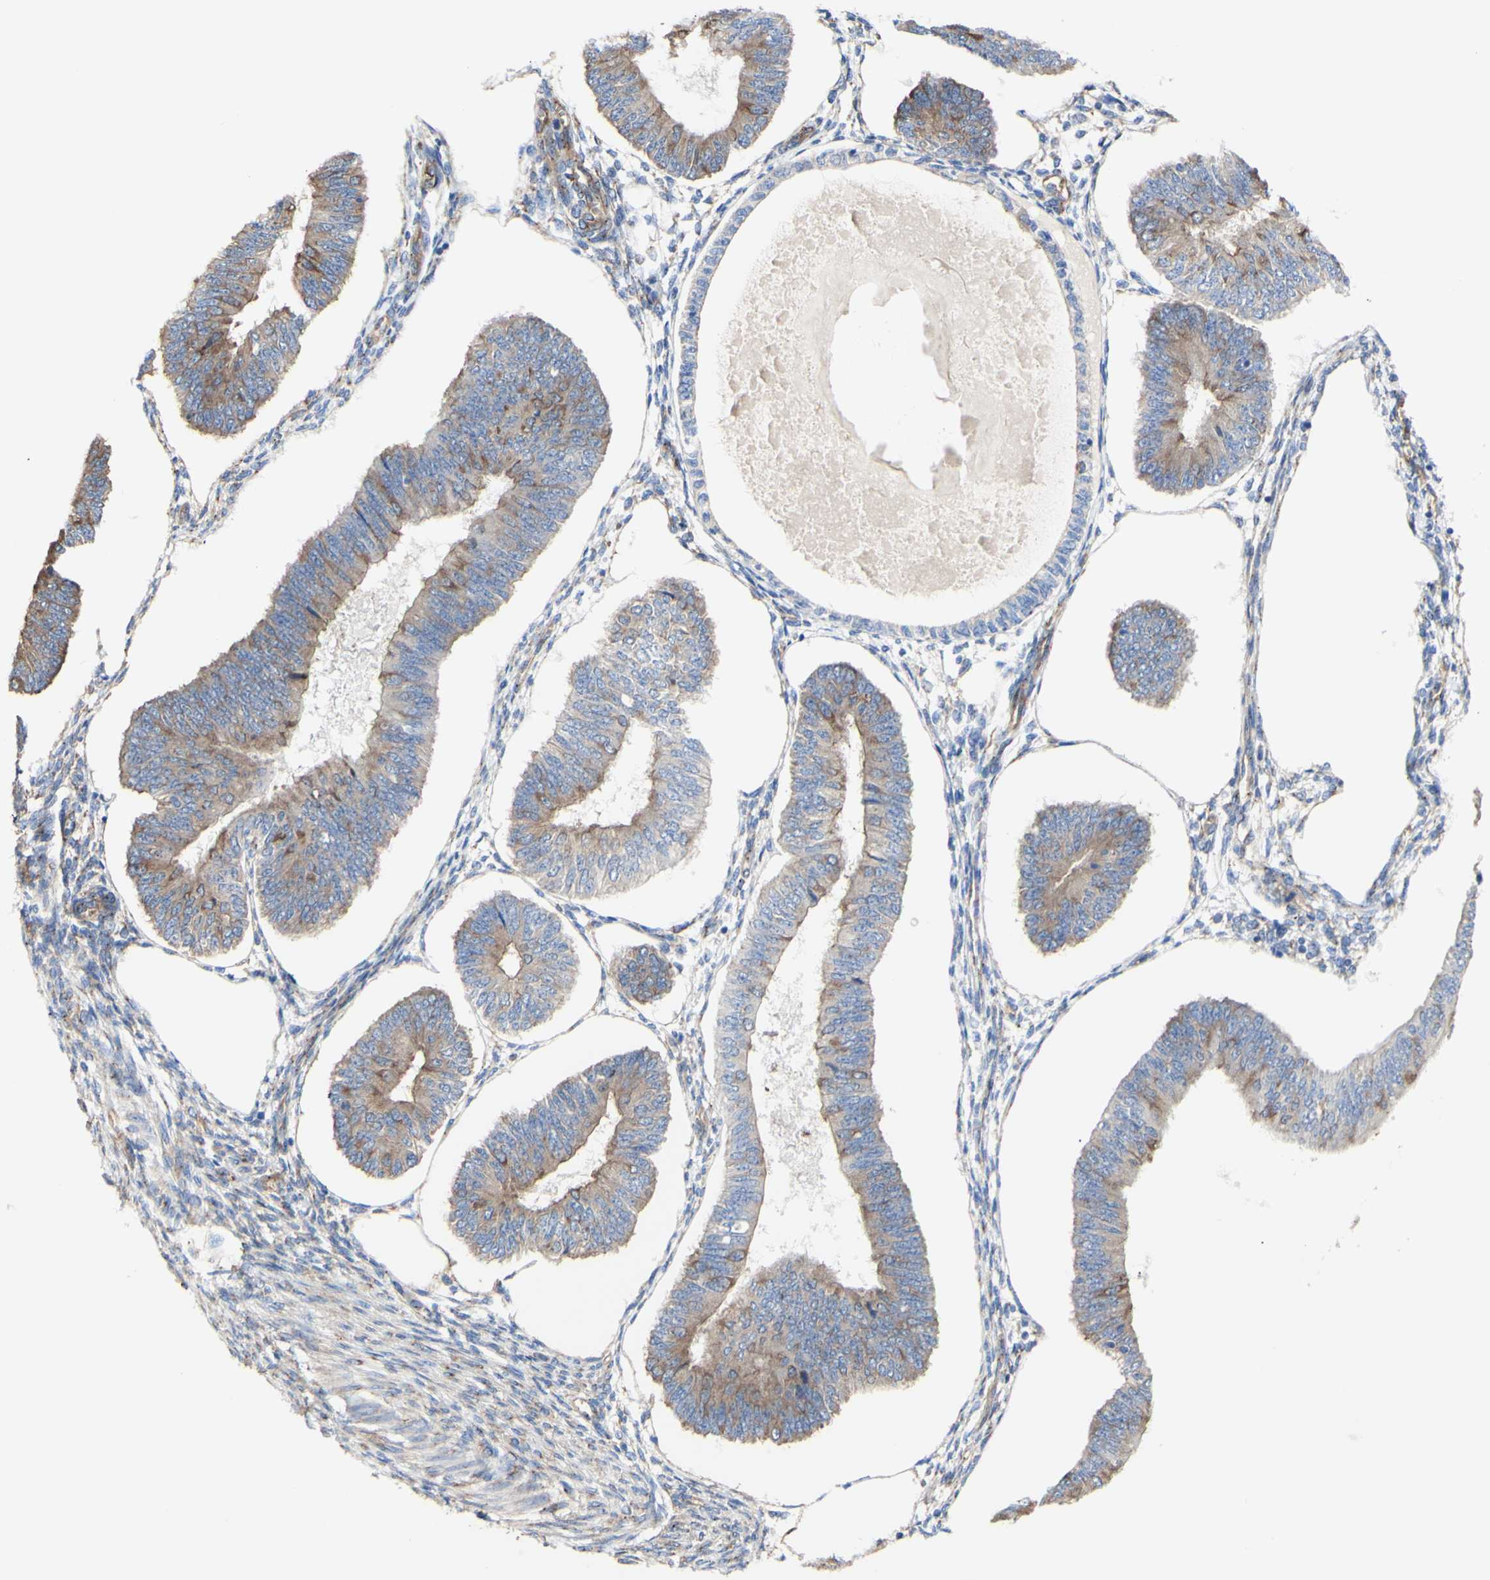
{"staining": {"intensity": "moderate", "quantity": ">75%", "location": "cytoplasmic/membranous"}, "tissue": "endometrial cancer", "cell_type": "Tumor cells", "image_type": "cancer", "snomed": [{"axis": "morphology", "description": "Adenocarcinoma, NOS"}, {"axis": "topography", "description": "Endometrium"}], "caption": "This is an image of immunohistochemistry staining of endometrial adenocarcinoma, which shows moderate expression in the cytoplasmic/membranous of tumor cells.", "gene": "LRIG3", "patient": {"sex": "female", "age": 58}}